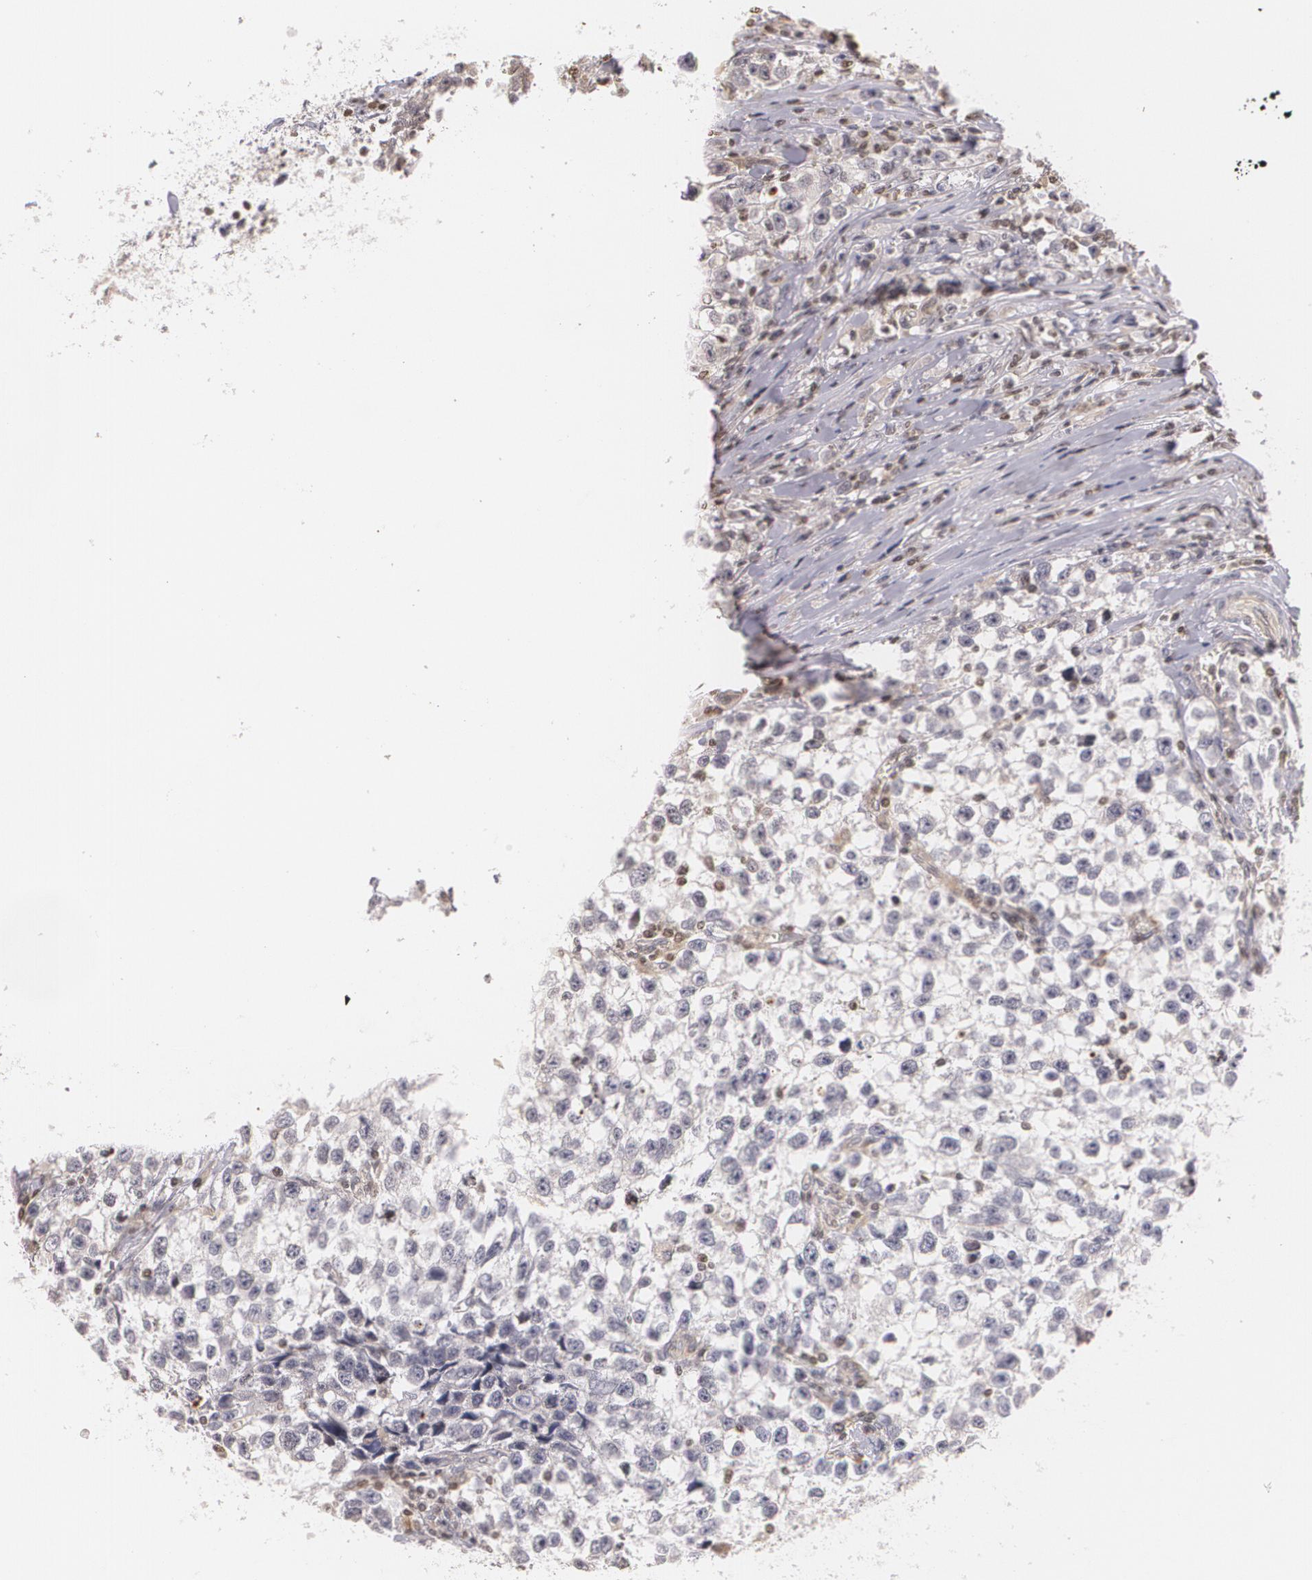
{"staining": {"intensity": "negative", "quantity": "none", "location": "none"}, "tissue": "testis cancer", "cell_type": "Tumor cells", "image_type": "cancer", "snomed": [{"axis": "morphology", "description": "Seminoma, NOS"}, {"axis": "morphology", "description": "Carcinoma, Embryonal, NOS"}, {"axis": "topography", "description": "Testis"}], "caption": "High magnification brightfield microscopy of seminoma (testis) stained with DAB (3,3'-diaminobenzidine) (brown) and counterstained with hematoxylin (blue): tumor cells show no significant positivity. (DAB (3,3'-diaminobenzidine) IHC visualized using brightfield microscopy, high magnification).", "gene": "VAV3", "patient": {"sex": "male", "age": 30}}